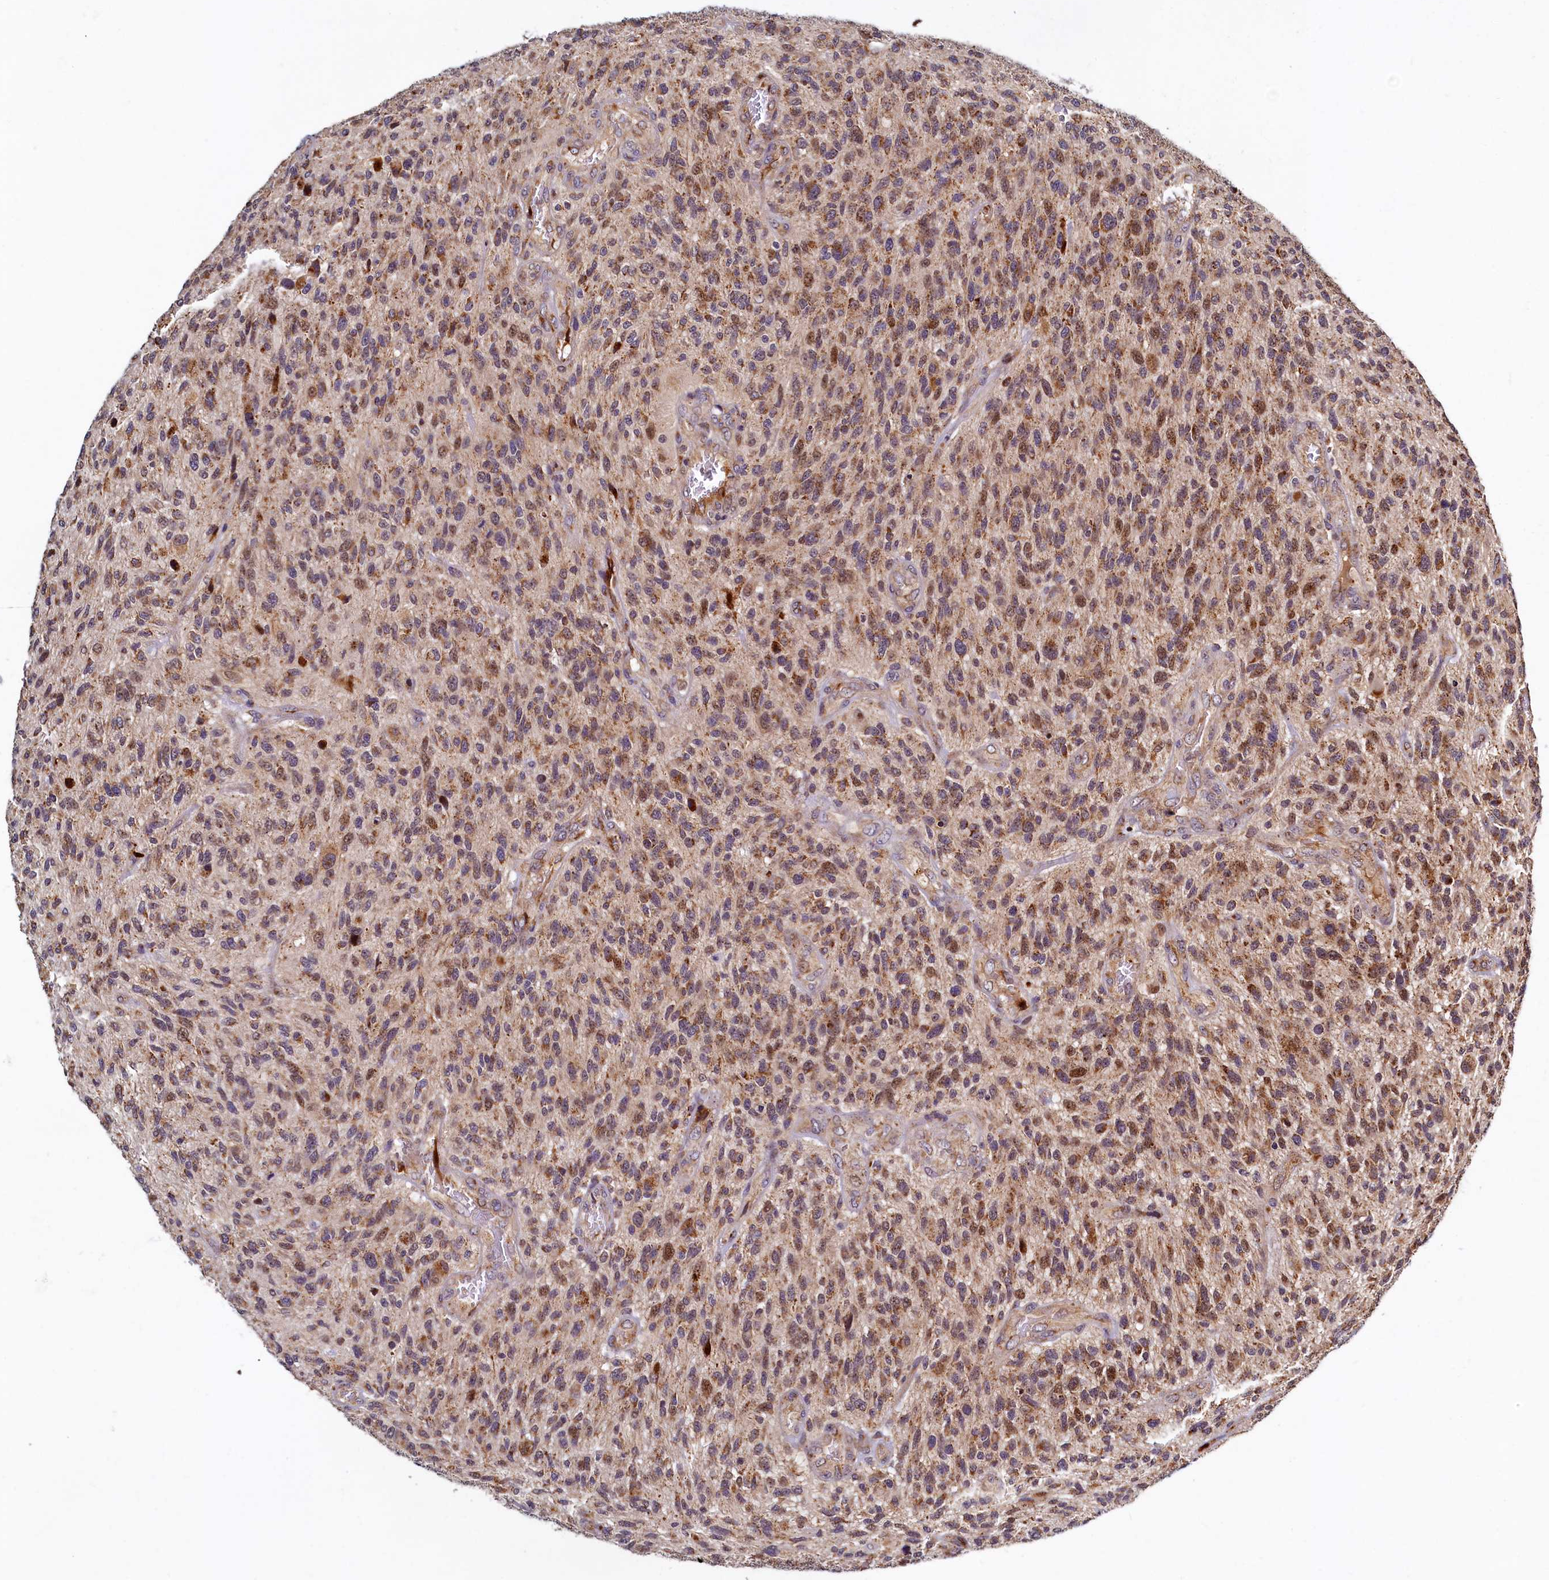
{"staining": {"intensity": "moderate", "quantity": ">75%", "location": "cytoplasmic/membranous,nuclear"}, "tissue": "glioma", "cell_type": "Tumor cells", "image_type": "cancer", "snomed": [{"axis": "morphology", "description": "Glioma, malignant, High grade"}, {"axis": "topography", "description": "Brain"}], "caption": "This micrograph demonstrates glioma stained with IHC to label a protein in brown. The cytoplasmic/membranous and nuclear of tumor cells show moderate positivity for the protein. Nuclei are counter-stained blue.", "gene": "NCKAP5L", "patient": {"sex": "male", "age": 47}}